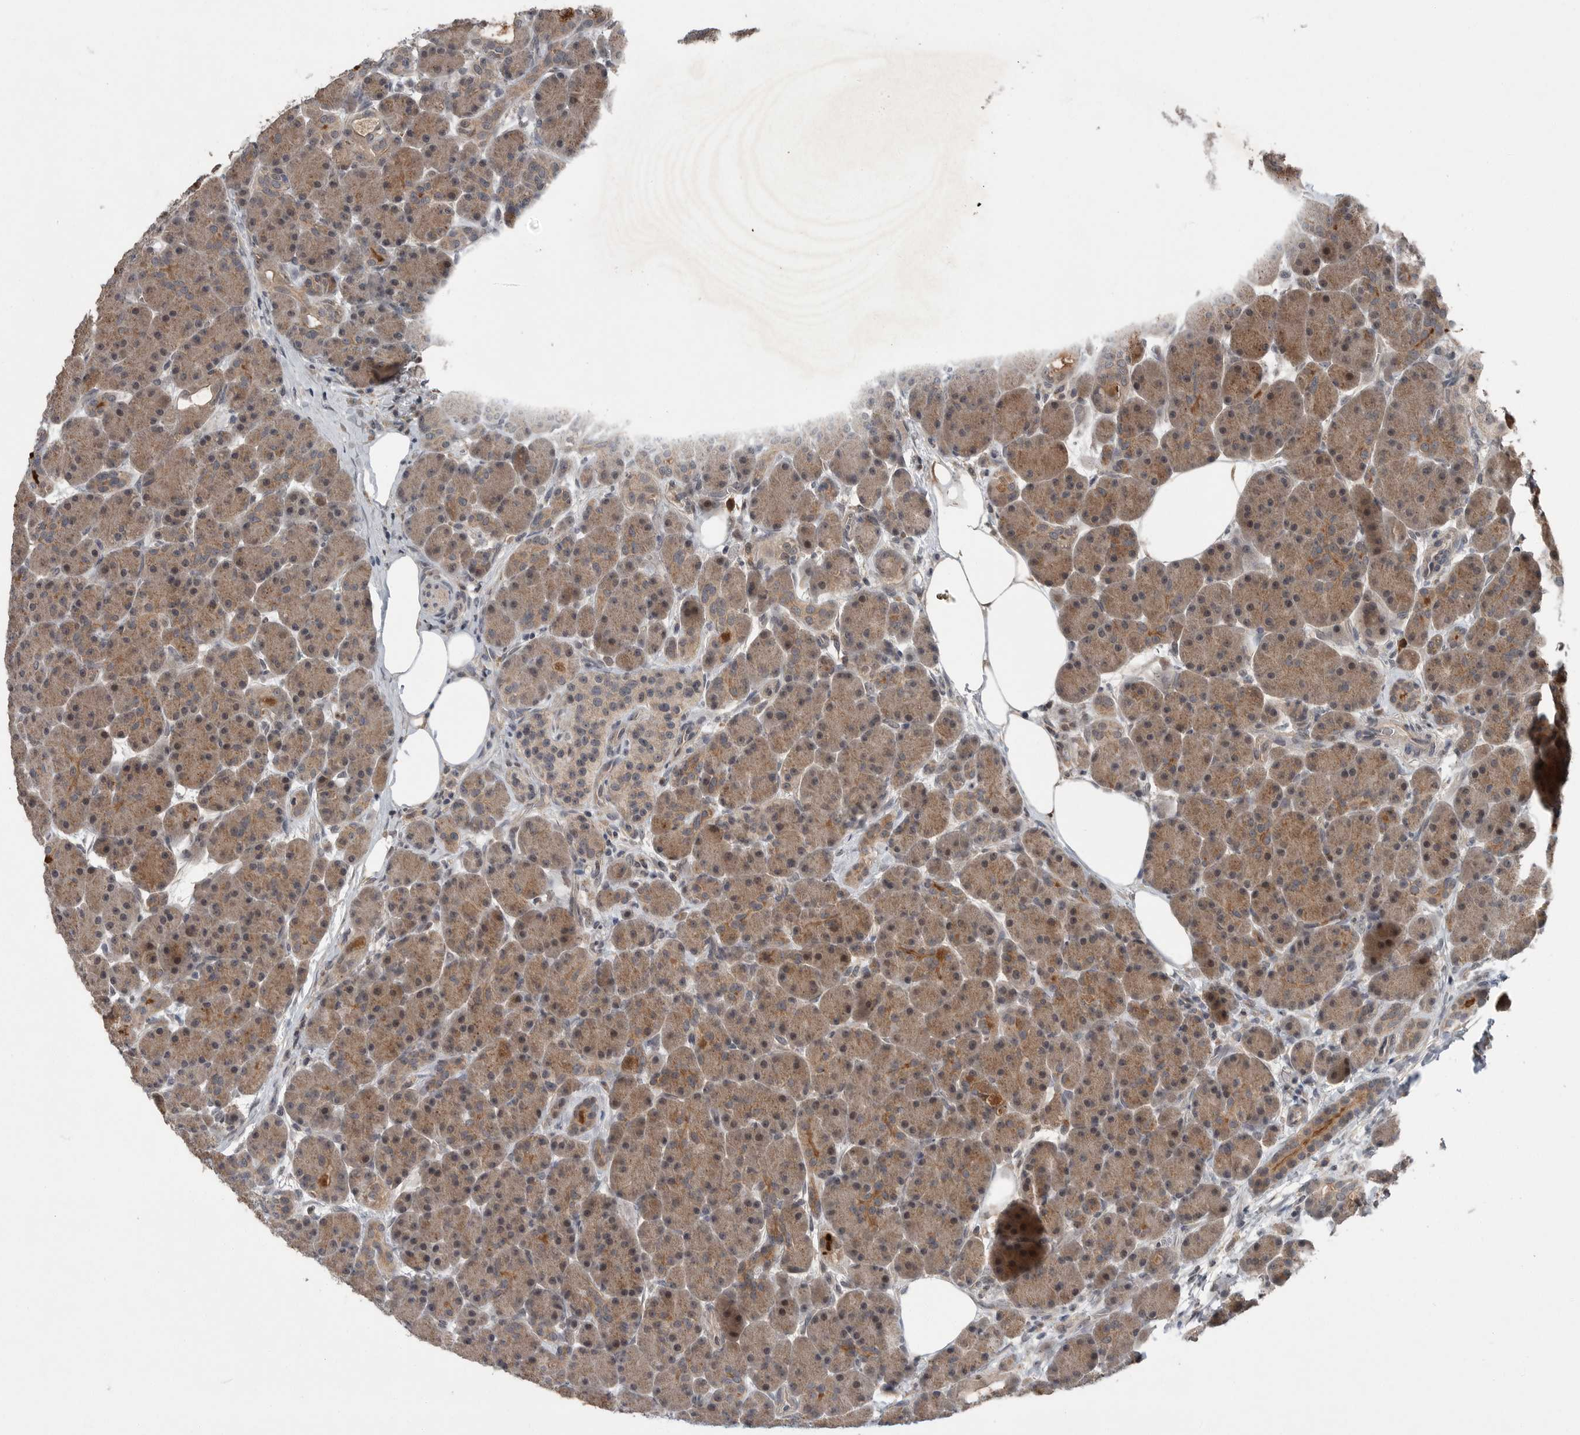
{"staining": {"intensity": "moderate", "quantity": ">75%", "location": "cytoplasmic/membranous"}, "tissue": "pancreas", "cell_type": "Exocrine glandular cells", "image_type": "normal", "snomed": [{"axis": "morphology", "description": "Normal tissue, NOS"}, {"axis": "topography", "description": "Pancreas"}], "caption": "Pancreas stained with a brown dye reveals moderate cytoplasmic/membranous positive staining in approximately >75% of exocrine glandular cells.", "gene": "SCP2", "patient": {"sex": "male", "age": 63}}